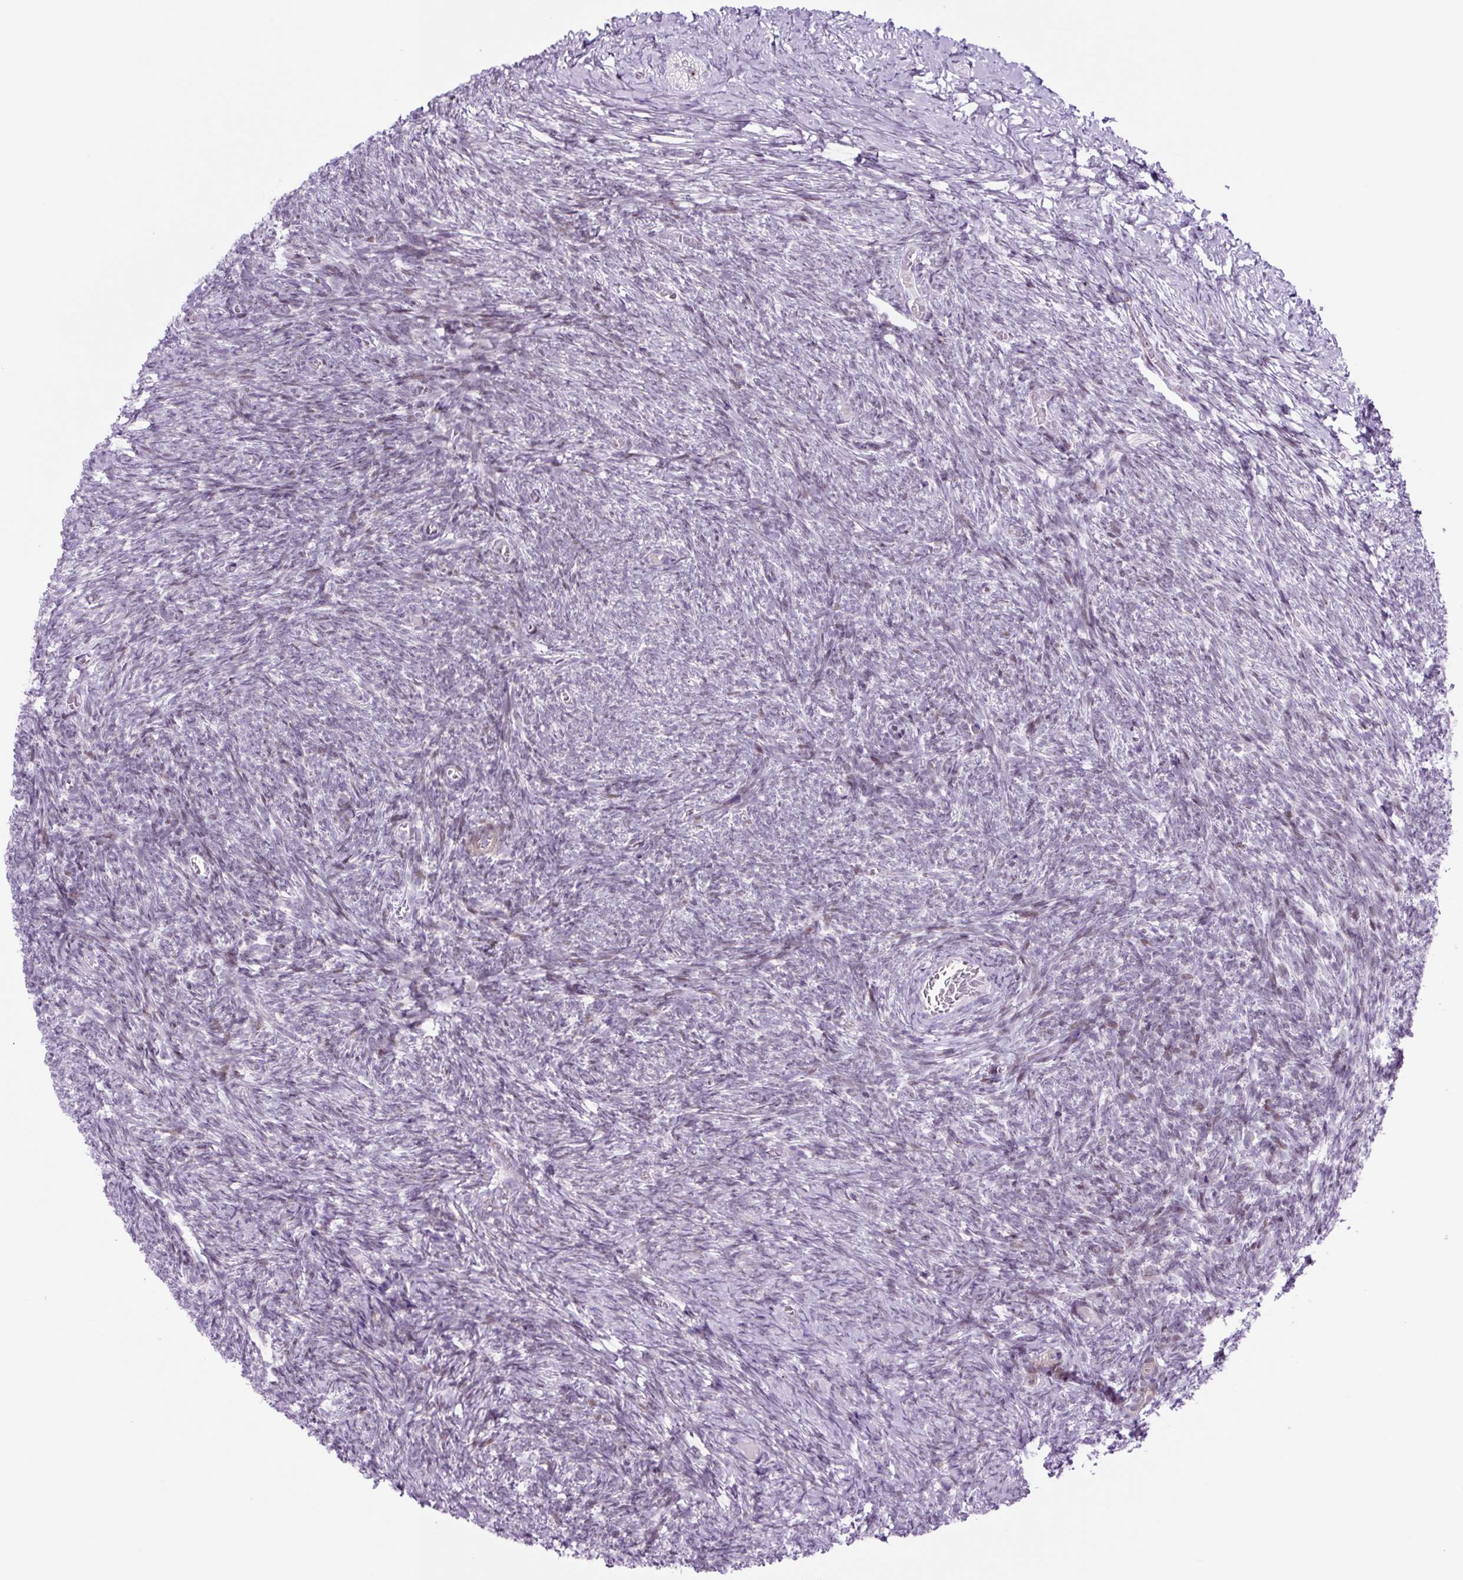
{"staining": {"intensity": "moderate", "quantity": "25%-75%", "location": "cytoplasmic/membranous,nuclear"}, "tissue": "ovary", "cell_type": "Follicle cells", "image_type": "normal", "snomed": [{"axis": "morphology", "description": "Normal tissue, NOS"}, {"axis": "topography", "description": "Ovary"}], "caption": "IHC micrograph of normal ovary stained for a protein (brown), which displays medium levels of moderate cytoplasmic/membranous,nuclear positivity in approximately 25%-75% of follicle cells.", "gene": "RRS1", "patient": {"sex": "female", "age": 39}}